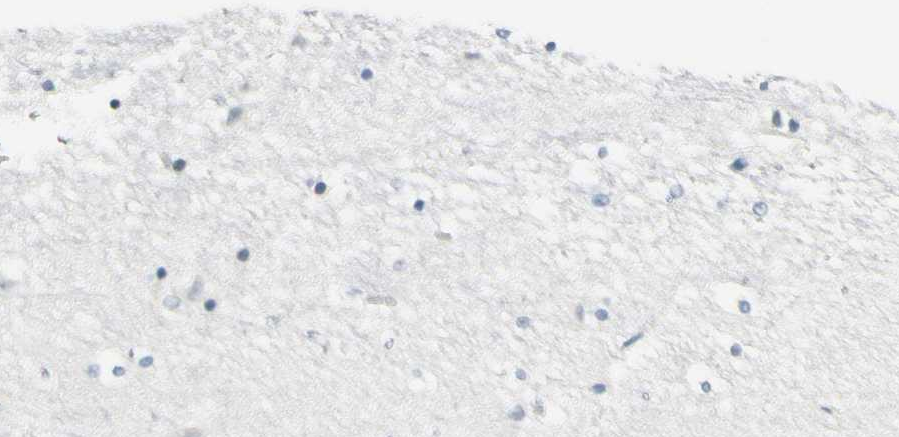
{"staining": {"intensity": "negative", "quantity": "none", "location": "none"}, "tissue": "caudate", "cell_type": "Glial cells", "image_type": "normal", "snomed": [{"axis": "morphology", "description": "Normal tissue, NOS"}, {"axis": "topography", "description": "Lateral ventricle wall"}], "caption": "Glial cells are negative for protein expression in normal human caudate. Nuclei are stained in blue.", "gene": "ZSCAN1", "patient": {"sex": "male", "age": 45}}